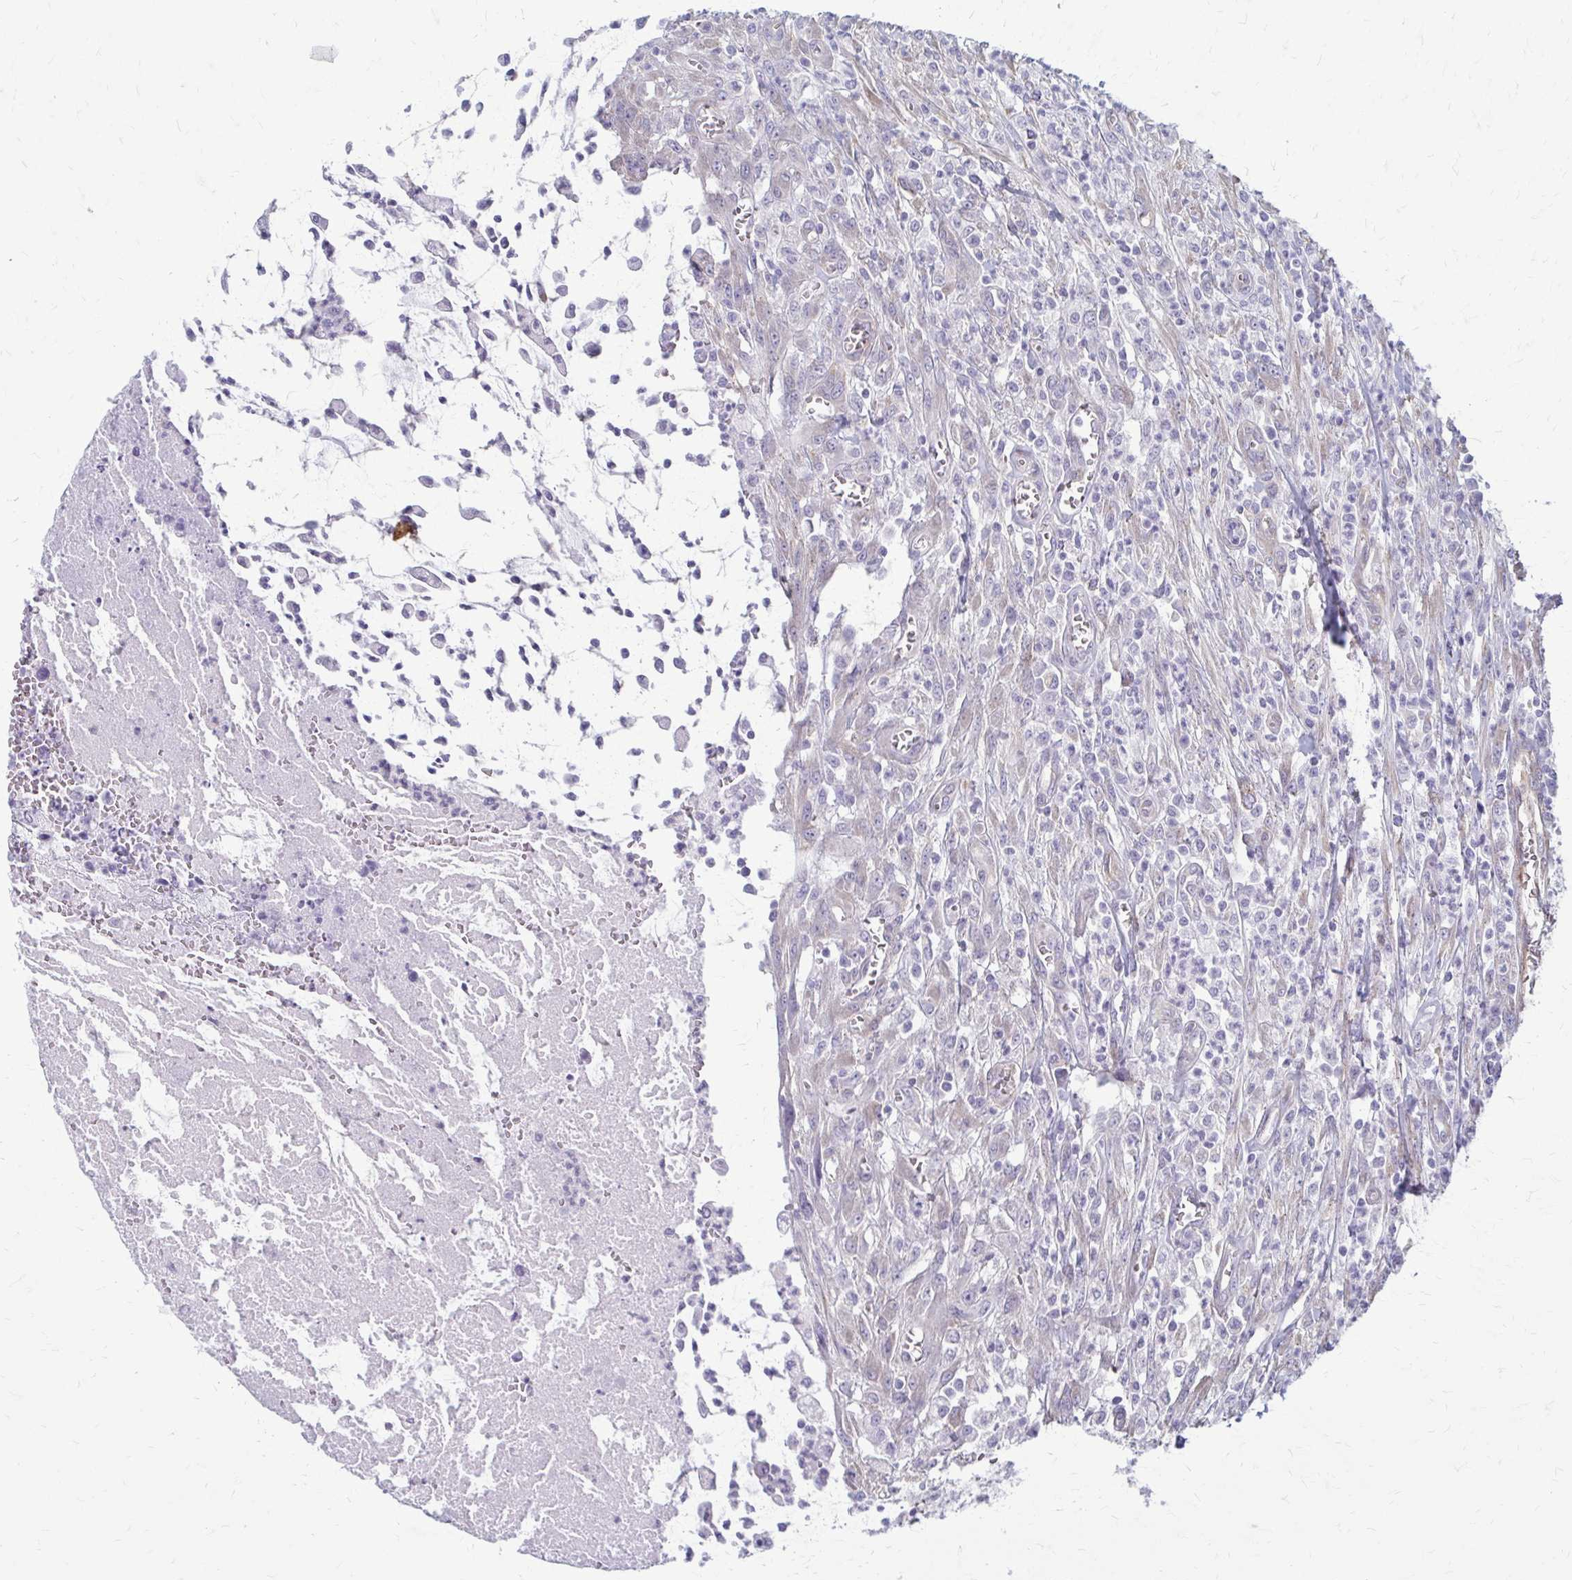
{"staining": {"intensity": "negative", "quantity": "none", "location": "none"}, "tissue": "colorectal cancer", "cell_type": "Tumor cells", "image_type": "cancer", "snomed": [{"axis": "morphology", "description": "Adenocarcinoma, NOS"}, {"axis": "topography", "description": "Colon"}], "caption": "Colorectal cancer was stained to show a protein in brown. There is no significant staining in tumor cells.", "gene": "DEPP1", "patient": {"sex": "male", "age": 65}}